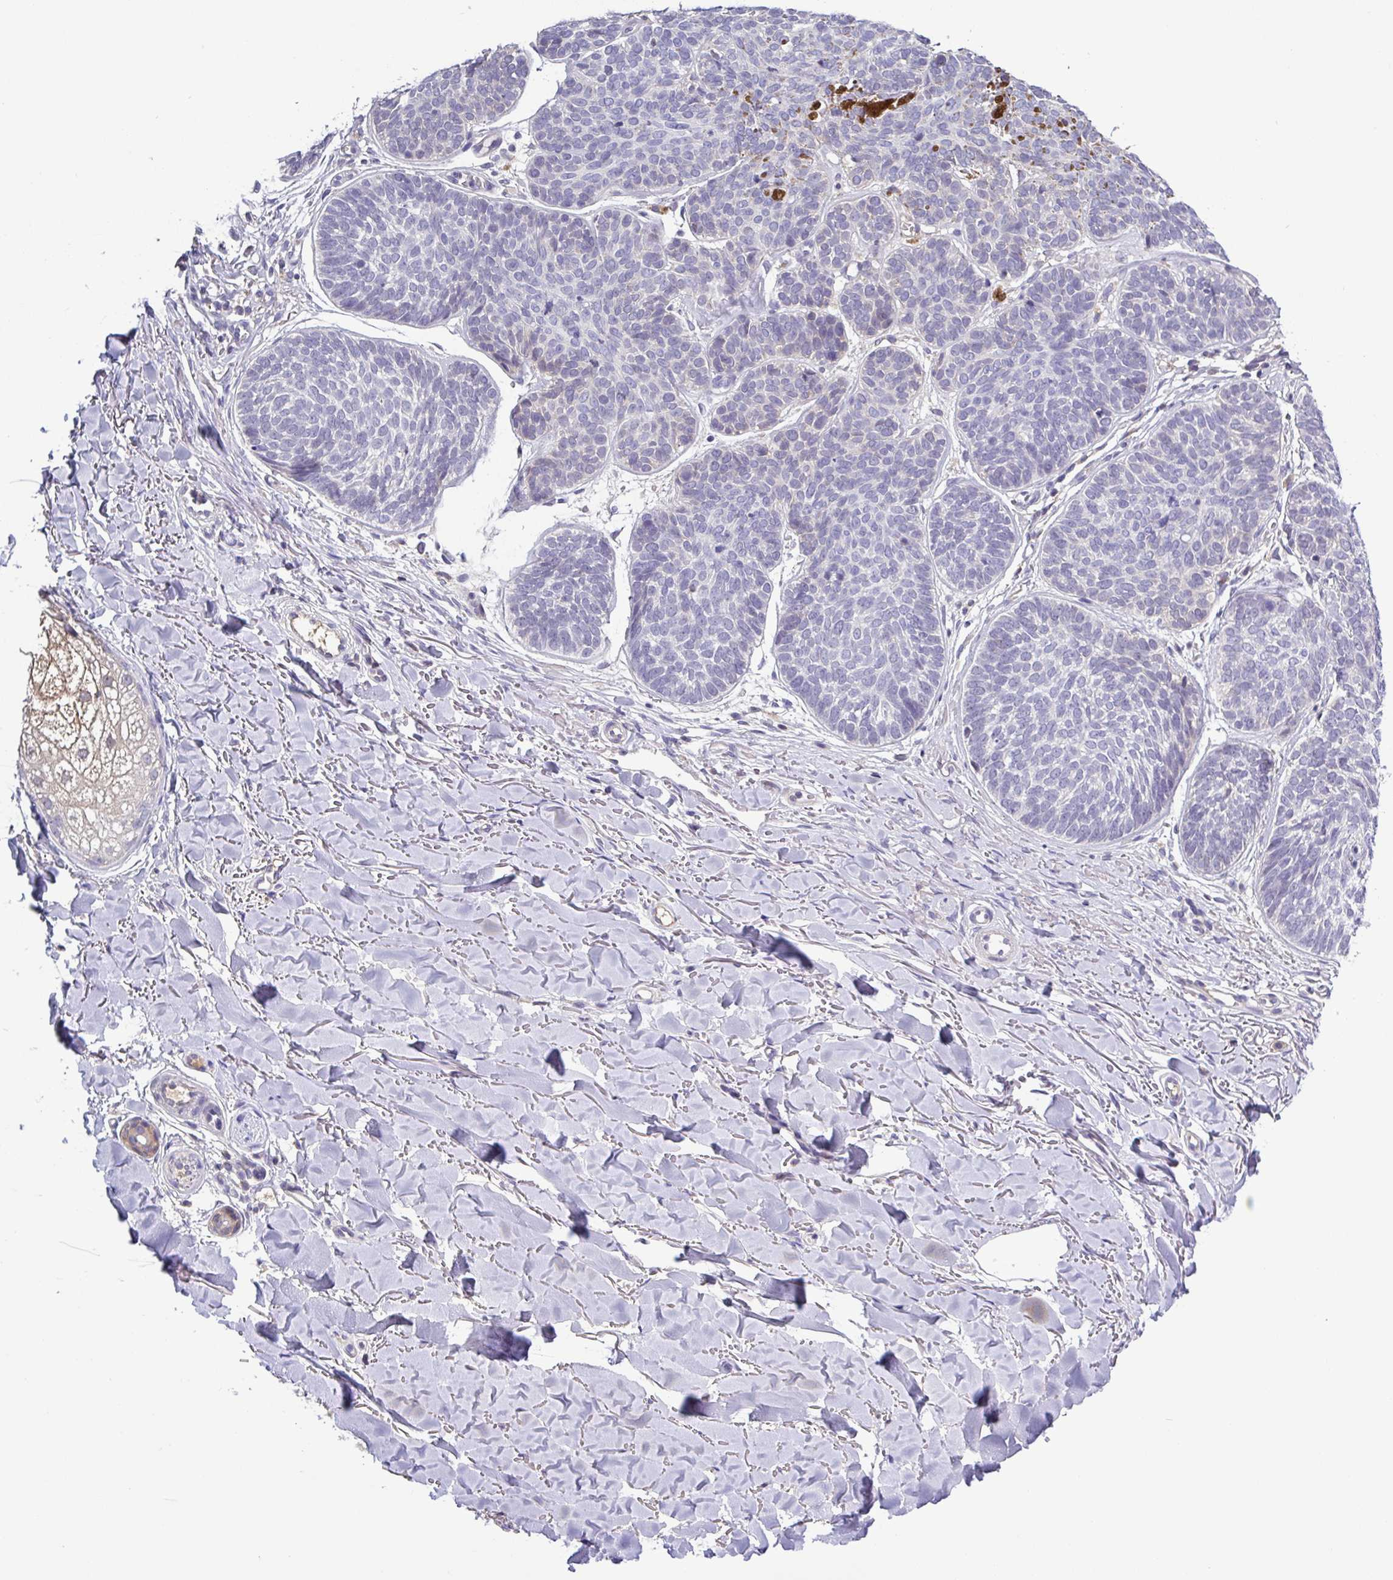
{"staining": {"intensity": "negative", "quantity": "none", "location": "none"}, "tissue": "skin cancer", "cell_type": "Tumor cells", "image_type": "cancer", "snomed": [{"axis": "morphology", "description": "Basal cell carcinoma"}, {"axis": "topography", "description": "Skin"}, {"axis": "topography", "description": "Skin of neck"}, {"axis": "topography", "description": "Skin of shoulder"}, {"axis": "topography", "description": "Skin of back"}], "caption": "Photomicrograph shows no protein positivity in tumor cells of skin basal cell carcinoma tissue.", "gene": "SFTPB", "patient": {"sex": "male", "age": 80}}